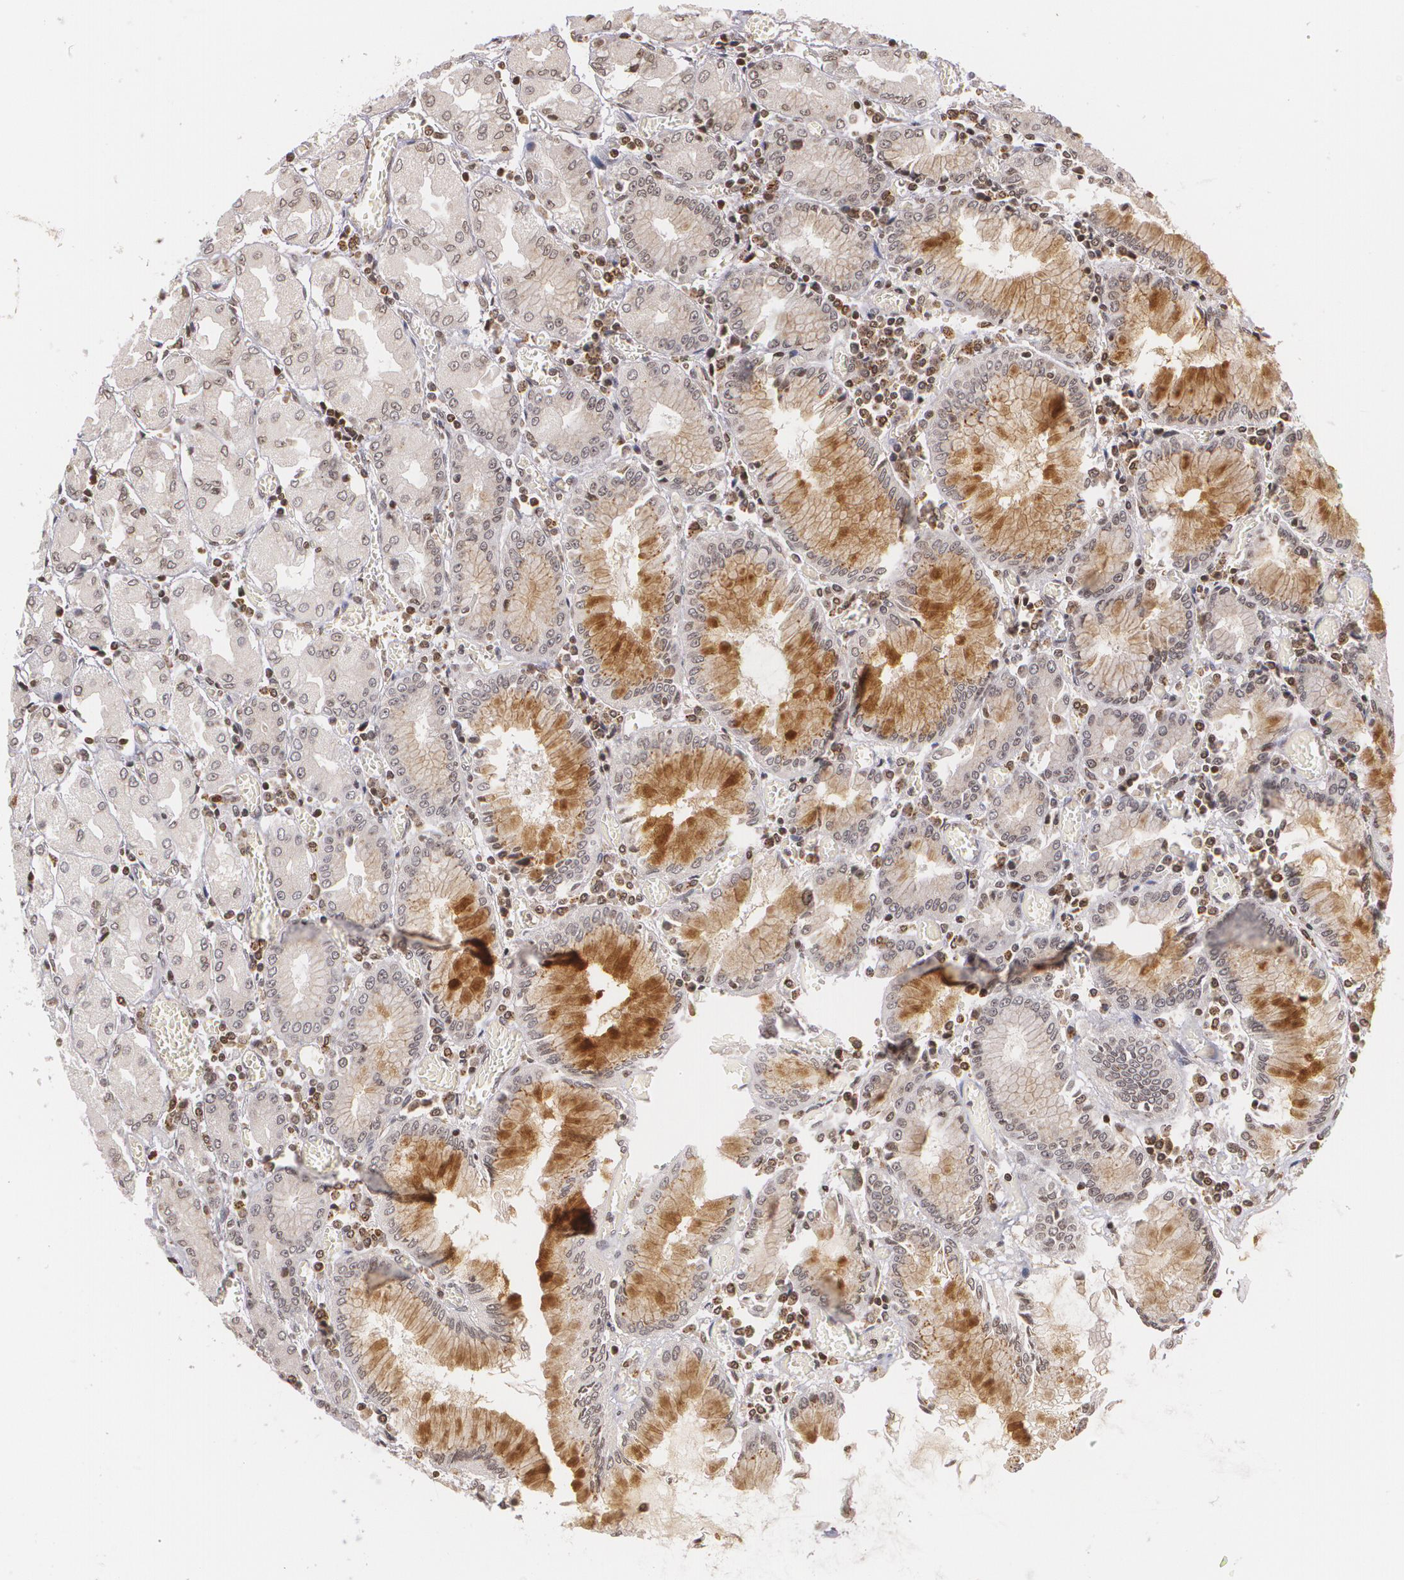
{"staining": {"intensity": "moderate", "quantity": "25%-75%", "location": "cytoplasmic/membranous,nuclear"}, "tissue": "stomach", "cell_type": "Glandular cells", "image_type": "normal", "snomed": [{"axis": "morphology", "description": "Normal tissue, NOS"}, {"axis": "topography", "description": "Stomach, upper"}], "caption": "Human stomach stained for a protein (brown) reveals moderate cytoplasmic/membranous,nuclear positive staining in approximately 25%-75% of glandular cells.", "gene": "VAV3", "patient": {"sex": "male", "age": 78}}